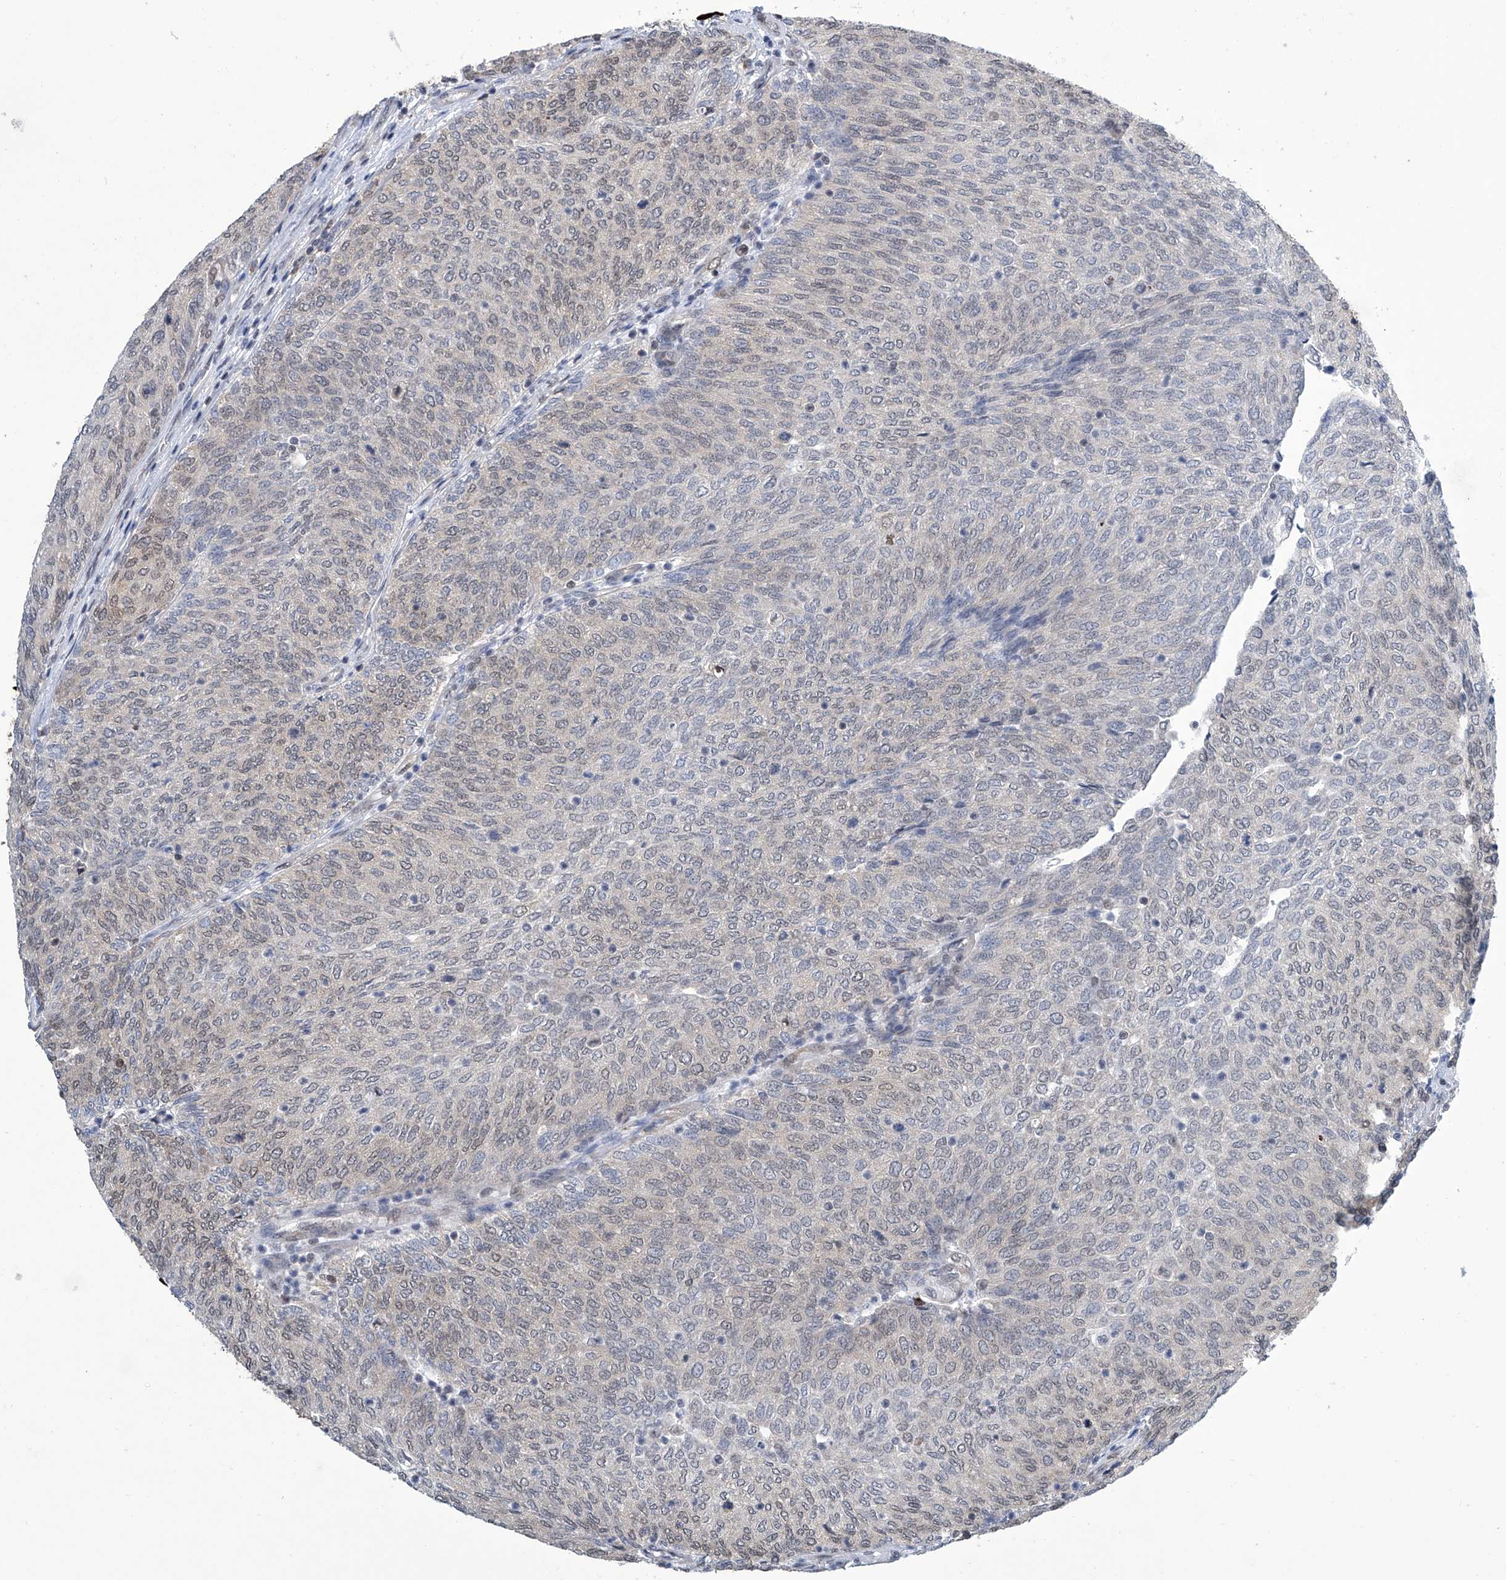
{"staining": {"intensity": "weak", "quantity": ">75%", "location": "nuclear"}, "tissue": "urothelial cancer", "cell_type": "Tumor cells", "image_type": "cancer", "snomed": [{"axis": "morphology", "description": "Urothelial carcinoma, Low grade"}, {"axis": "topography", "description": "Urinary bladder"}], "caption": "This micrograph reveals immunohistochemistry staining of human urothelial cancer, with low weak nuclear positivity in approximately >75% of tumor cells.", "gene": "SREBF2", "patient": {"sex": "female", "age": 79}}